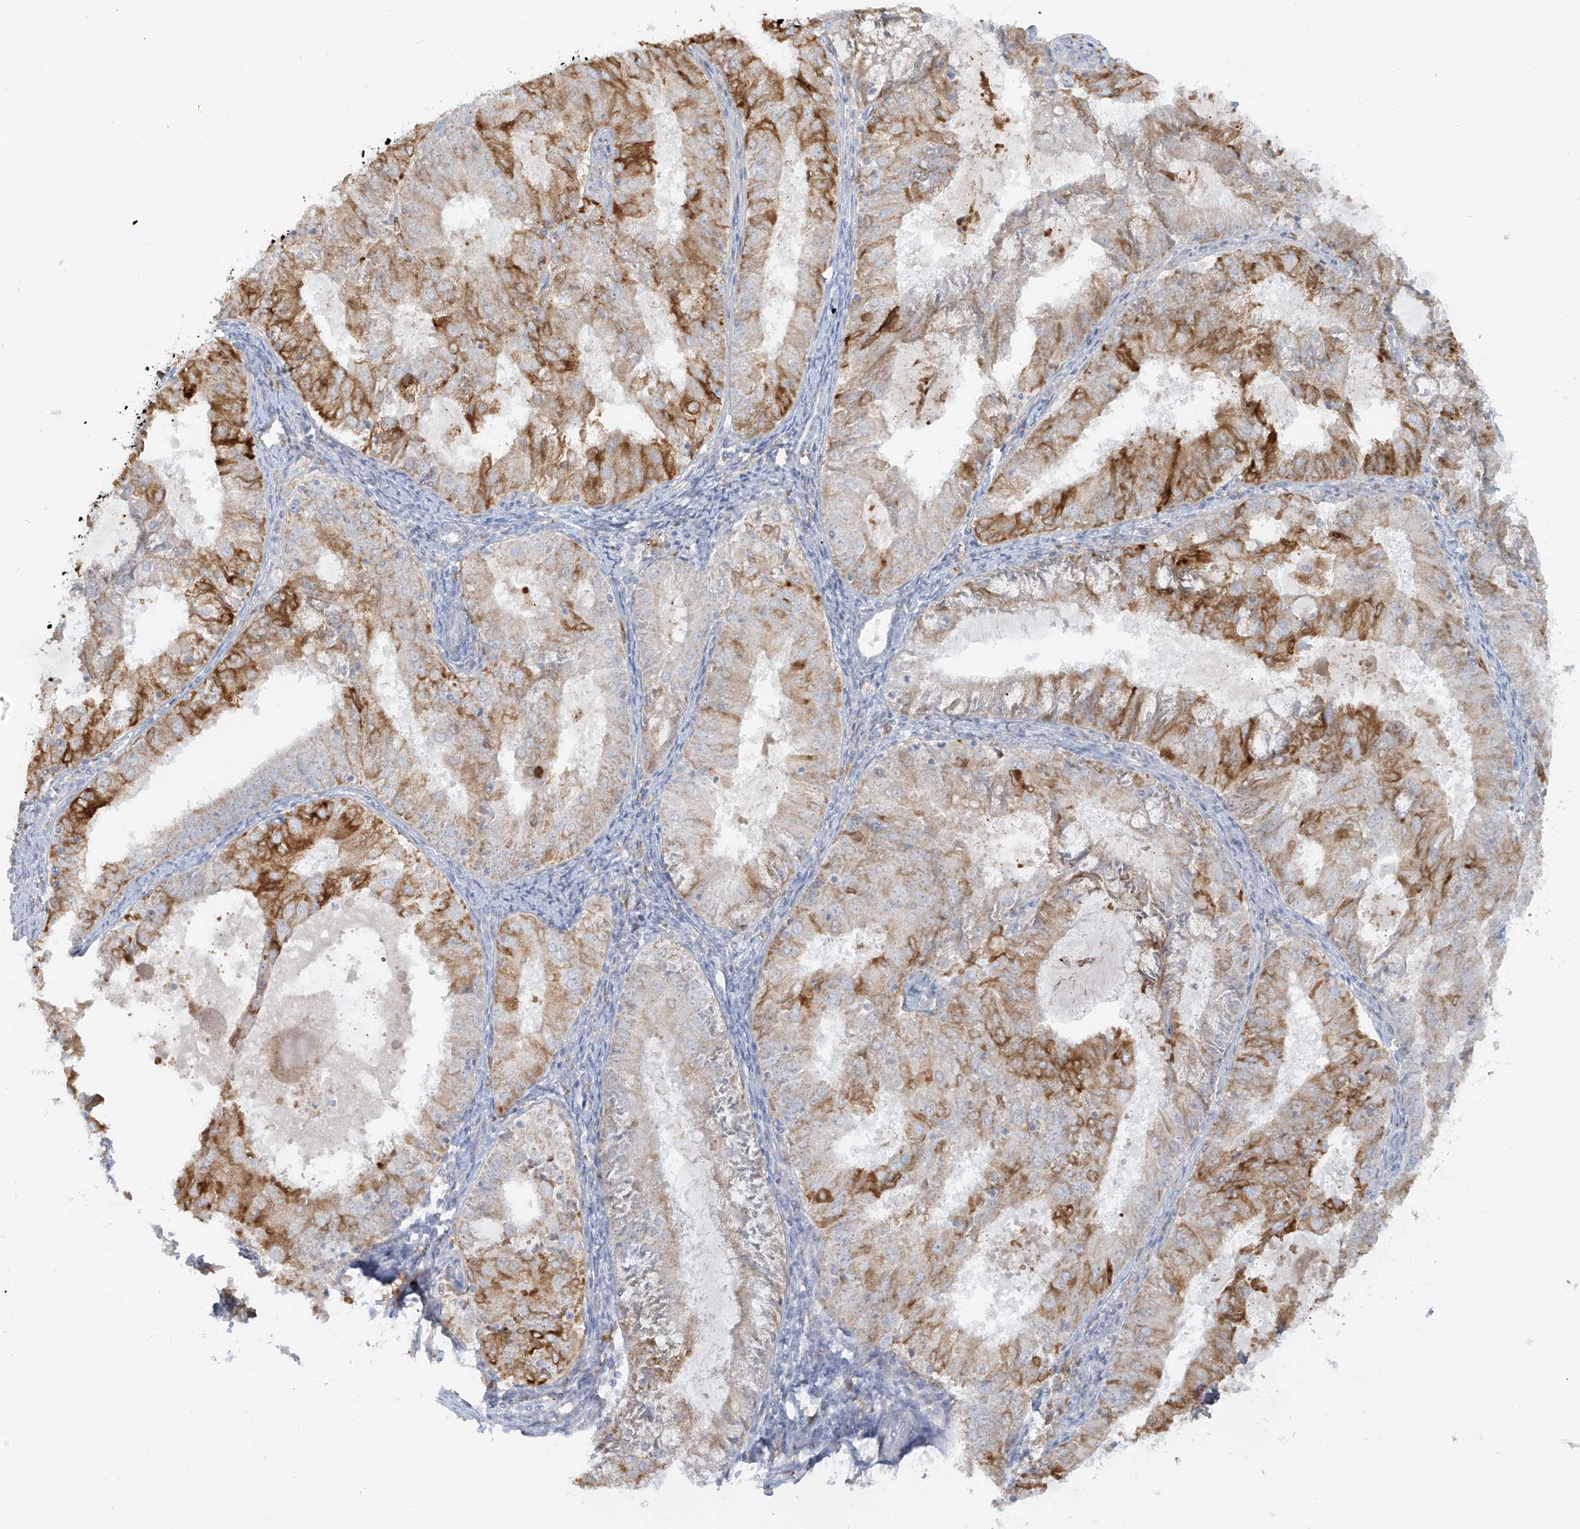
{"staining": {"intensity": "strong", "quantity": "25%-75%", "location": "cytoplasmic/membranous"}, "tissue": "endometrial cancer", "cell_type": "Tumor cells", "image_type": "cancer", "snomed": [{"axis": "morphology", "description": "Adenocarcinoma, NOS"}, {"axis": "topography", "description": "Endometrium"}], "caption": "This micrograph displays immunohistochemistry staining of endometrial adenocarcinoma, with high strong cytoplasmic/membranous staining in approximately 25%-75% of tumor cells.", "gene": "UPK1B", "patient": {"sex": "female", "age": 57}}